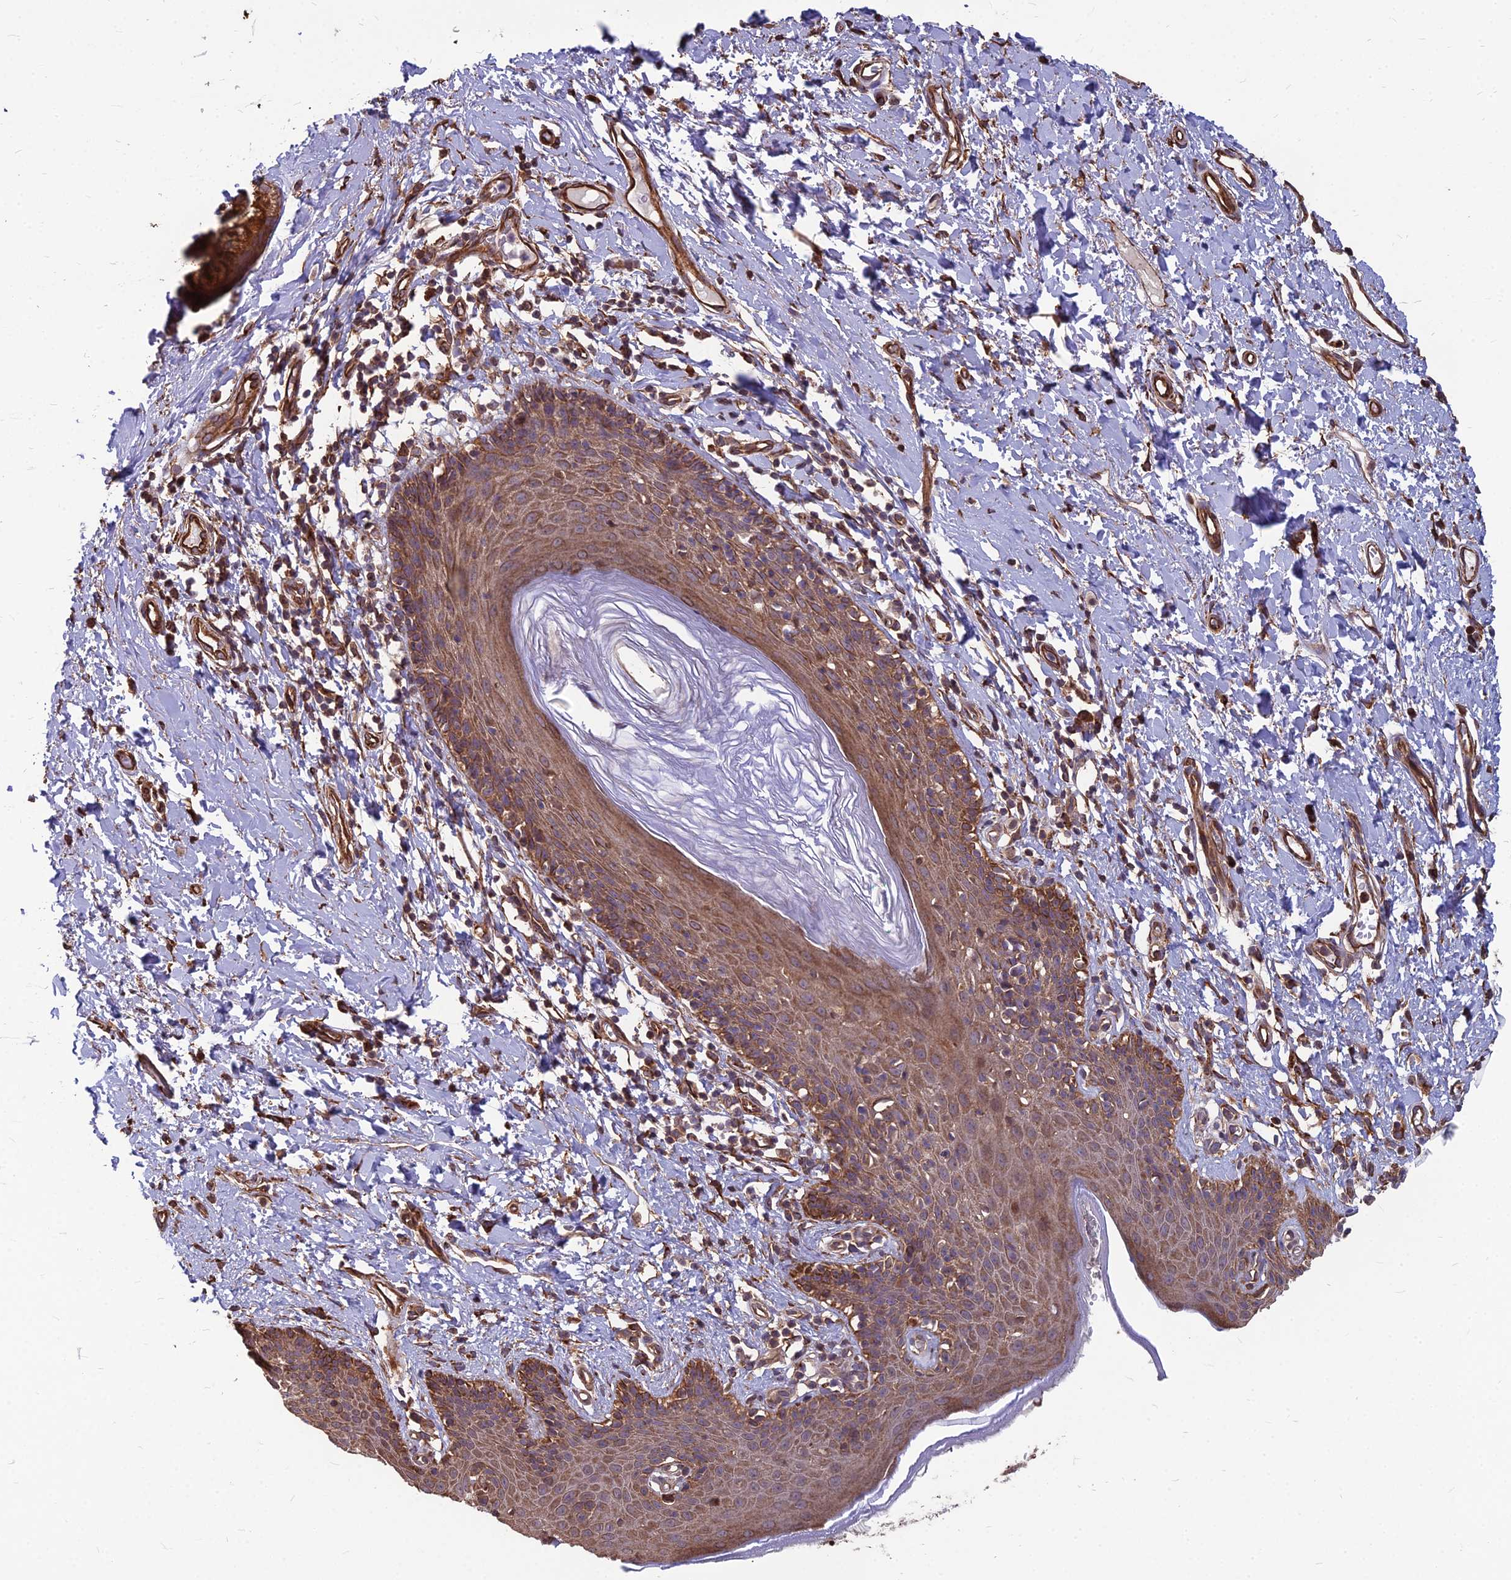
{"staining": {"intensity": "moderate", "quantity": ">75%", "location": "cytoplasmic/membranous"}, "tissue": "skin", "cell_type": "Epidermal cells", "image_type": "normal", "snomed": [{"axis": "morphology", "description": "Normal tissue, NOS"}, {"axis": "topography", "description": "Vulva"}], "caption": "Moderate cytoplasmic/membranous protein positivity is present in approximately >75% of epidermal cells in skin.", "gene": "LSM6", "patient": {"sex": "female", "age": 66}}